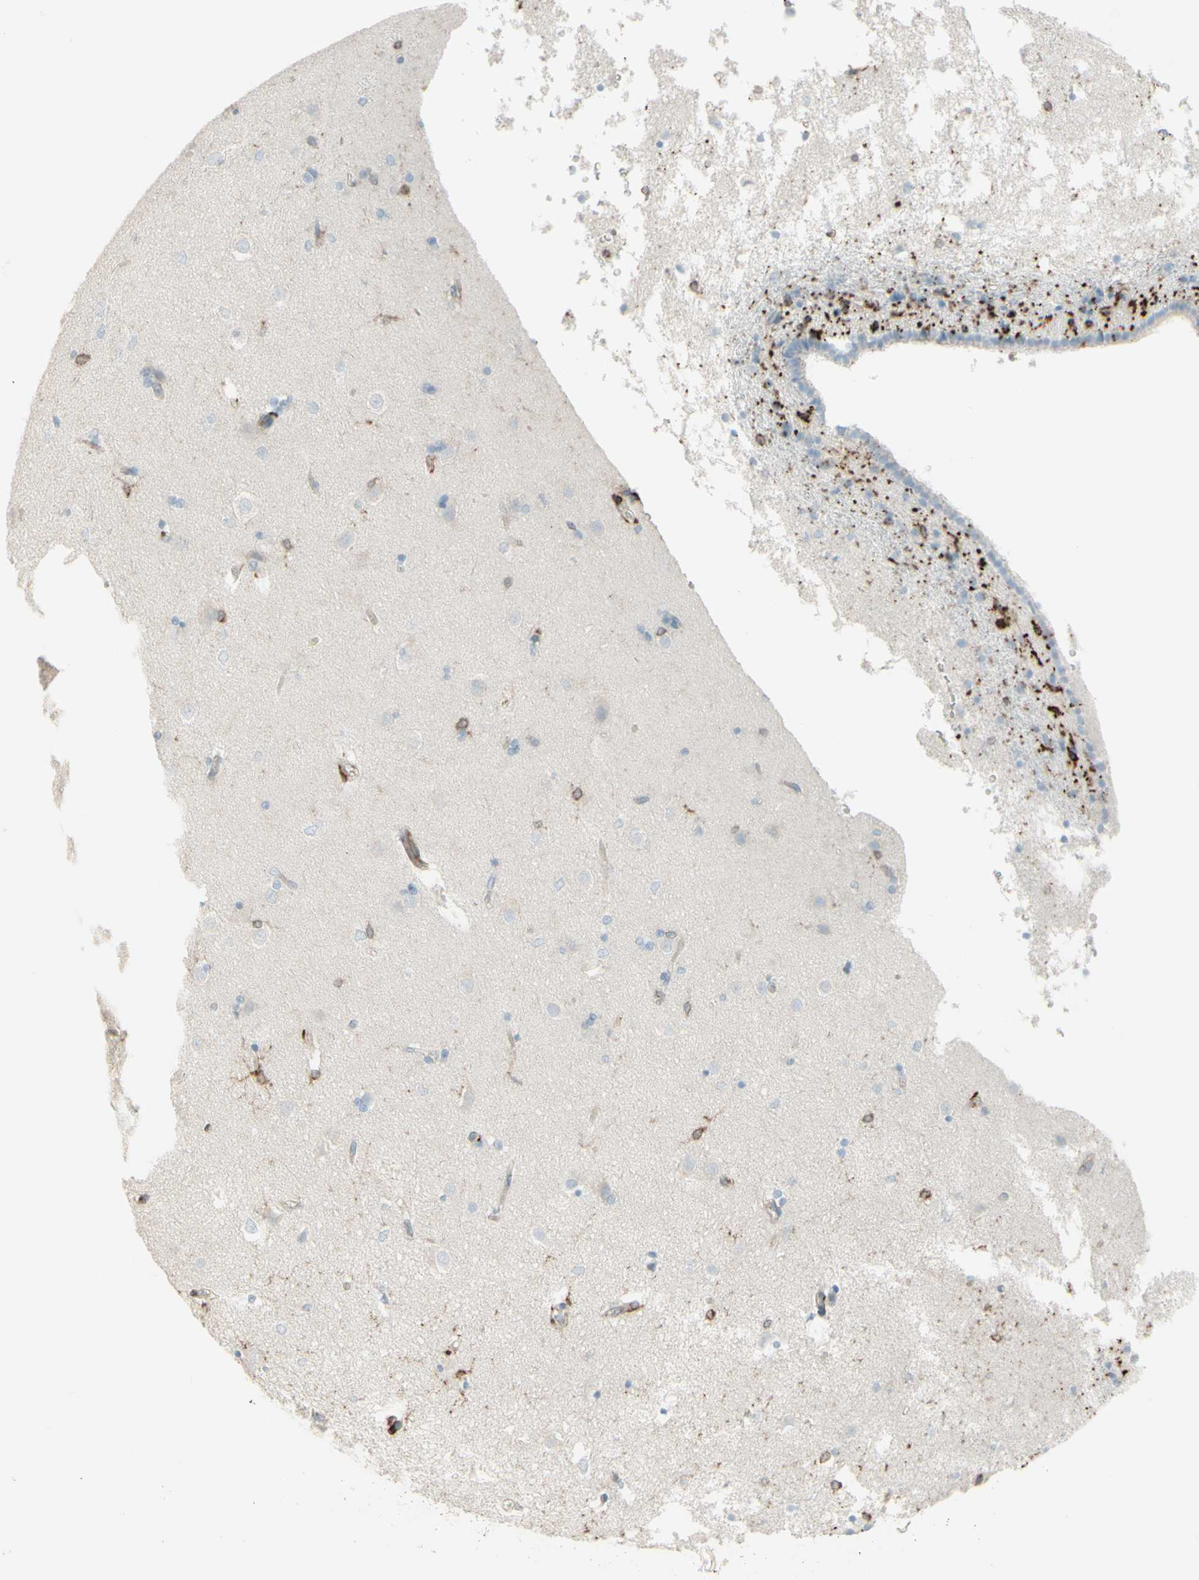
{"staining": {"intensity": "negative", "quantity": "none", "location": "none"}, "tissue": "caudate", "cell_type": "Glial cells", "image_type": "normal", "snomed": [{"axis": "morphology", "description": "Normal tissue, NOS"}, {"axis": "topography", "description": "Lateral ventricle wall"}], "caption": "Protein analysis of unremarkable caudate shows no significant staining in glial cells.", "gene": "HLA", "patient": {"sex": "female", "age": 19}}